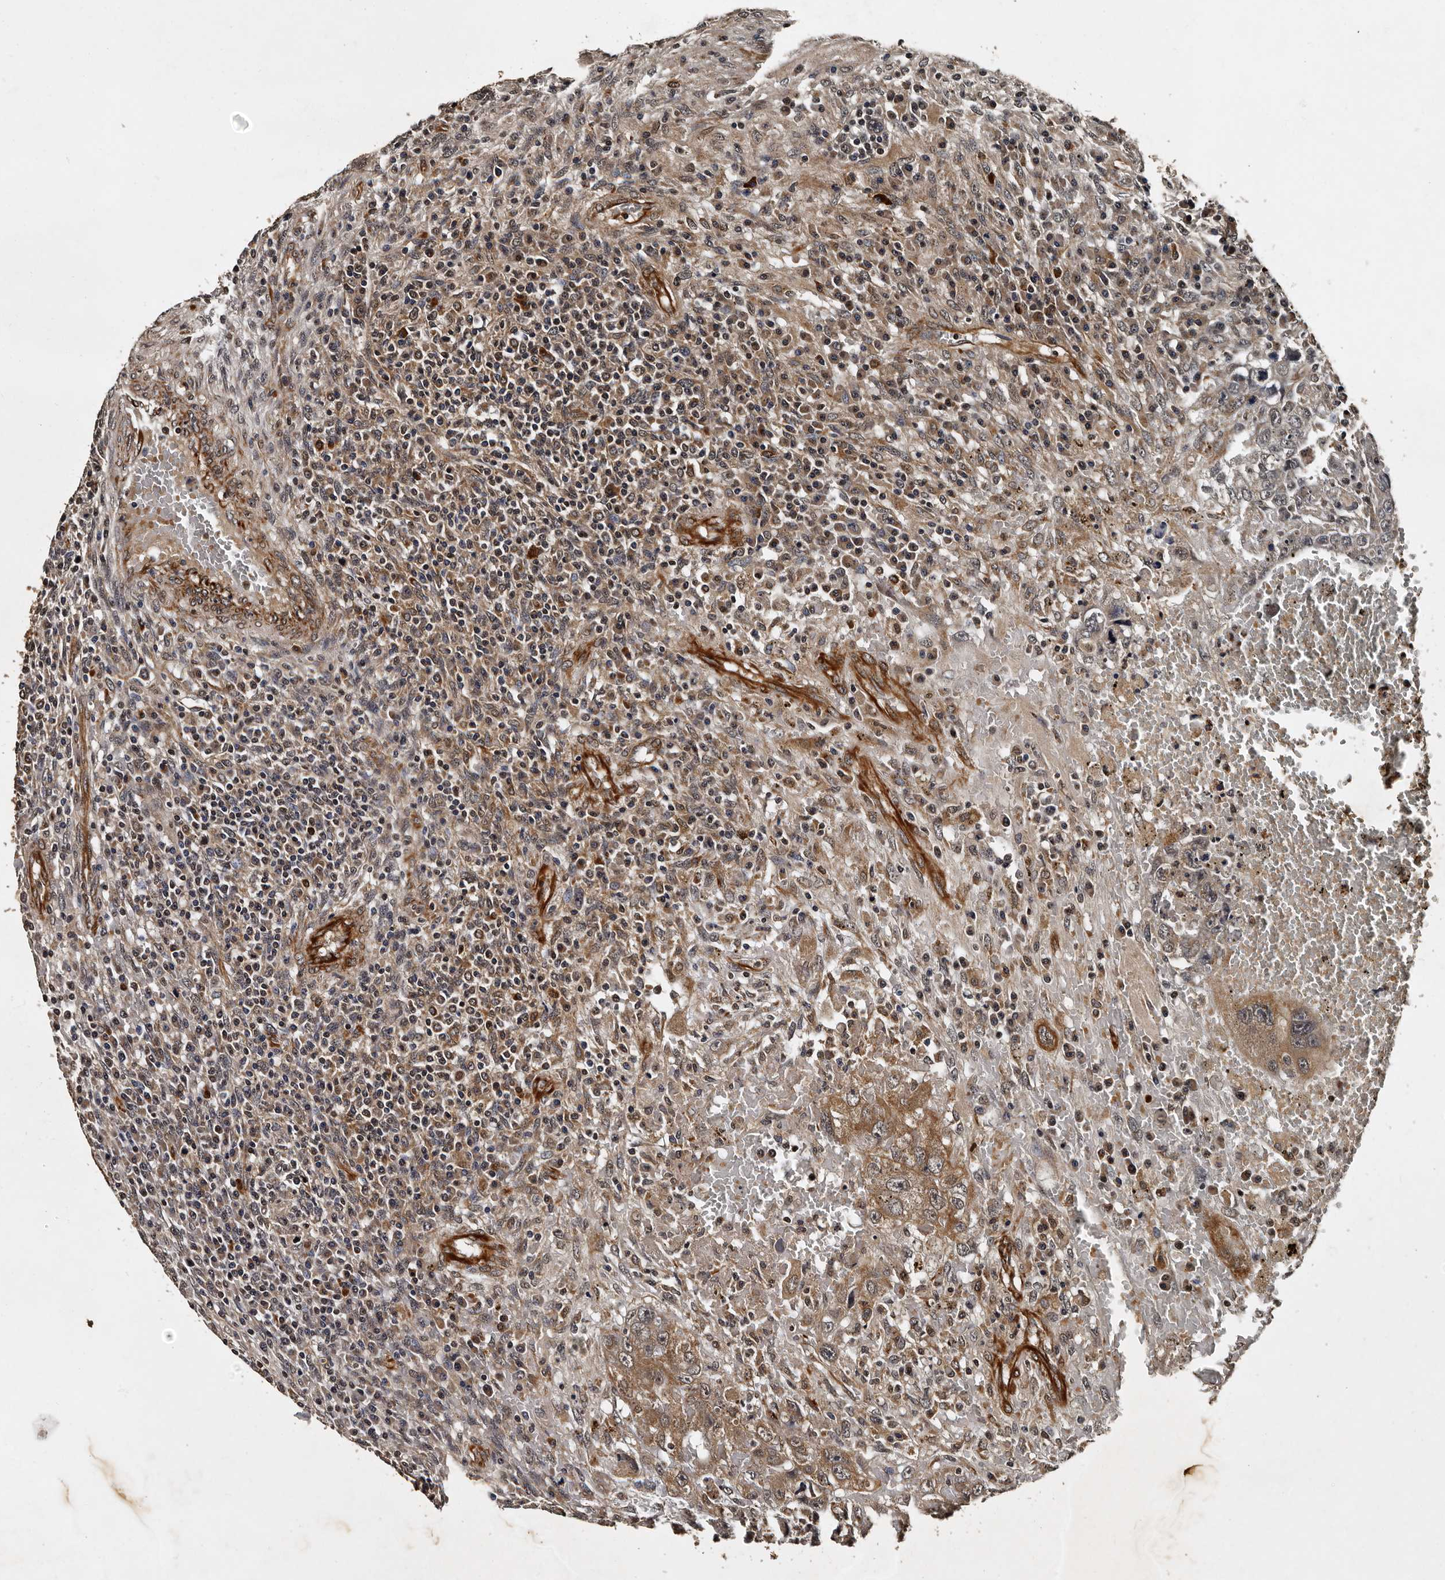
{"staining": {"intensity": "moderate", "quantity": "25%-75%", "location": "cytoplasmic/membranous"}, "tissue": "testis cancer", "cell_type": "Tumor cells", "image_type": "cancer", "snomed": [{"axis": "morphology", "description": "Carcinoma, Embryonal, NOS"}, {"axis": "topography", "description": "Testis"}], "caption": "Human testis cancer stained with a protein marker displays moderate staining in tumor cells.", "gene": "CPNE3", "patient": {"sex": "male", "age": 26}}